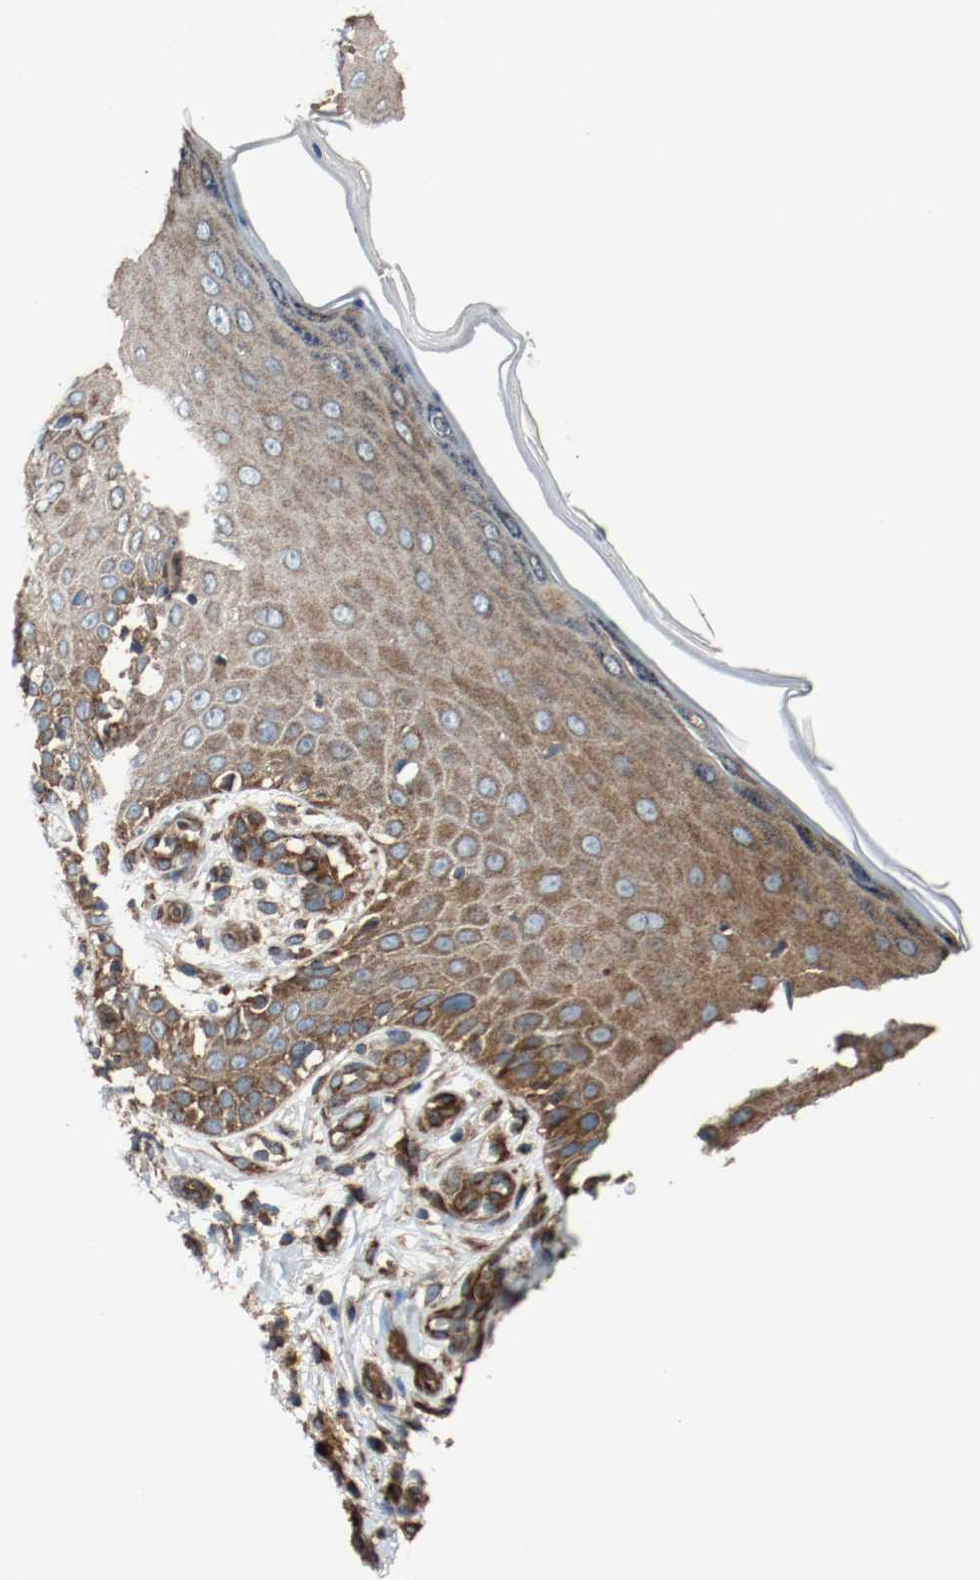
{"staining": {"intensity": "strong", "quantity": ">75%", "location": "cytoplasmic/membranous"}, "tissue": "skin cancer", "cell_type": "Tumor cells", "image_type": "cancer", "snomed": [{"axis": "morphology", "description": "Squamous cell carcinoma, NOS"}, {"axis": "topography", "description": "Skin"}], "caption": "Squamous cell carcinoma (skin) was stained to show a protein in brown. There is high levels of strong cytoplasmic/membranous staining in about >75% of tumor cells.", "gene": "TUBA3D", "patient": {"sex": "female", "age": 42}}